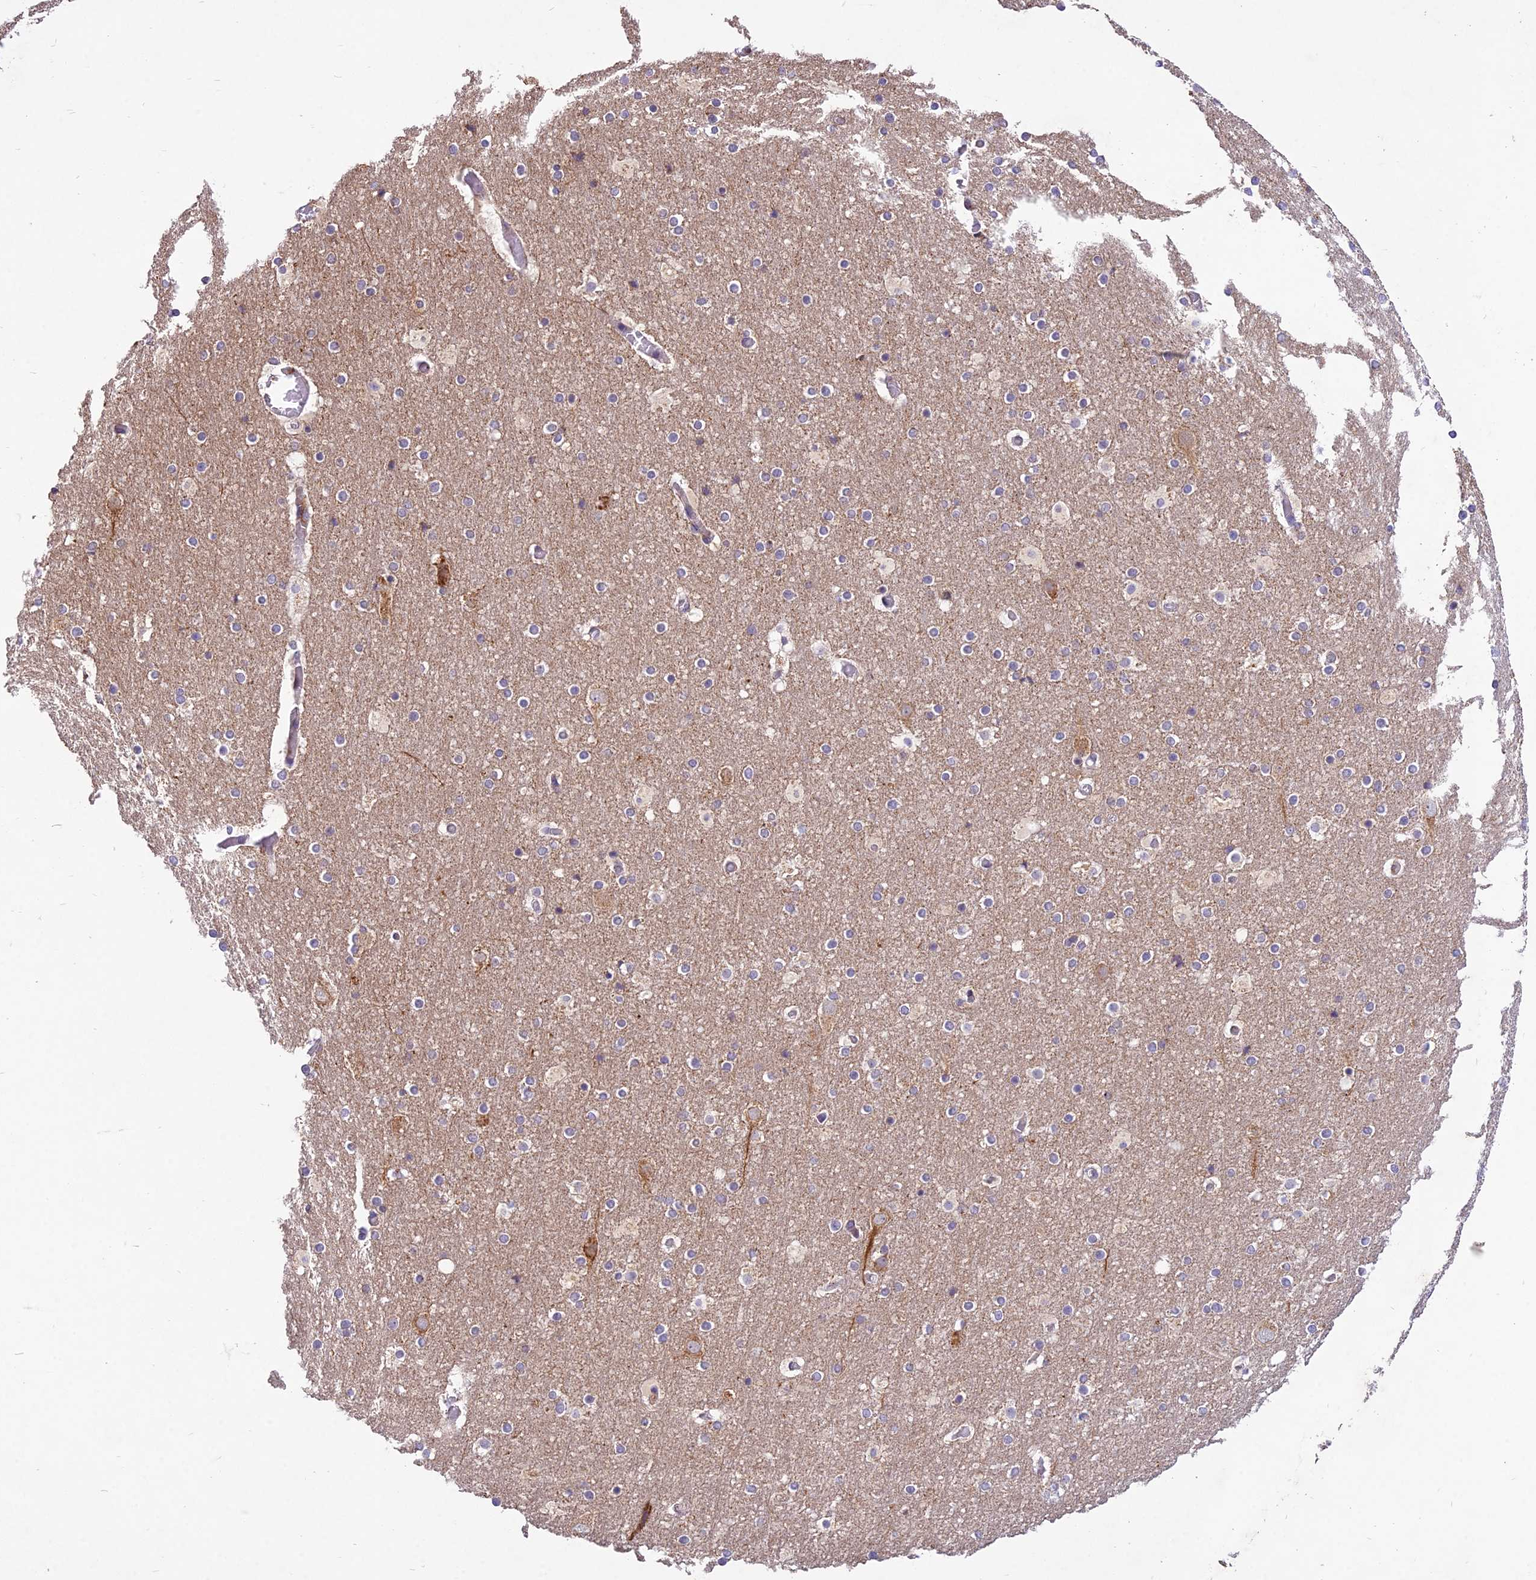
{"staining": {"intensity": "moderate", "quantity": "25%-75%", "location": "cytoplasmic/membranous"}, "tissue": "cerebral cortex", "cell_type": "Endothelial cells", "image_type": "normal", "snomed": [{"axis": "morphology", "description": "Normal tissue, NOS"}, {"axis": "topography", "description": "Cerebral cortex"}], "caption": "Cerebral cortex stained with immunohistochemistry demonstrates moderate cytoplasmic/membranous staining in about 25%-75% of endothelial cells. (Brightfield microscopy of DAB IHC at high magnification).", "gene": "NXNL2", "patient": {"sex": "male", "age": 57}}